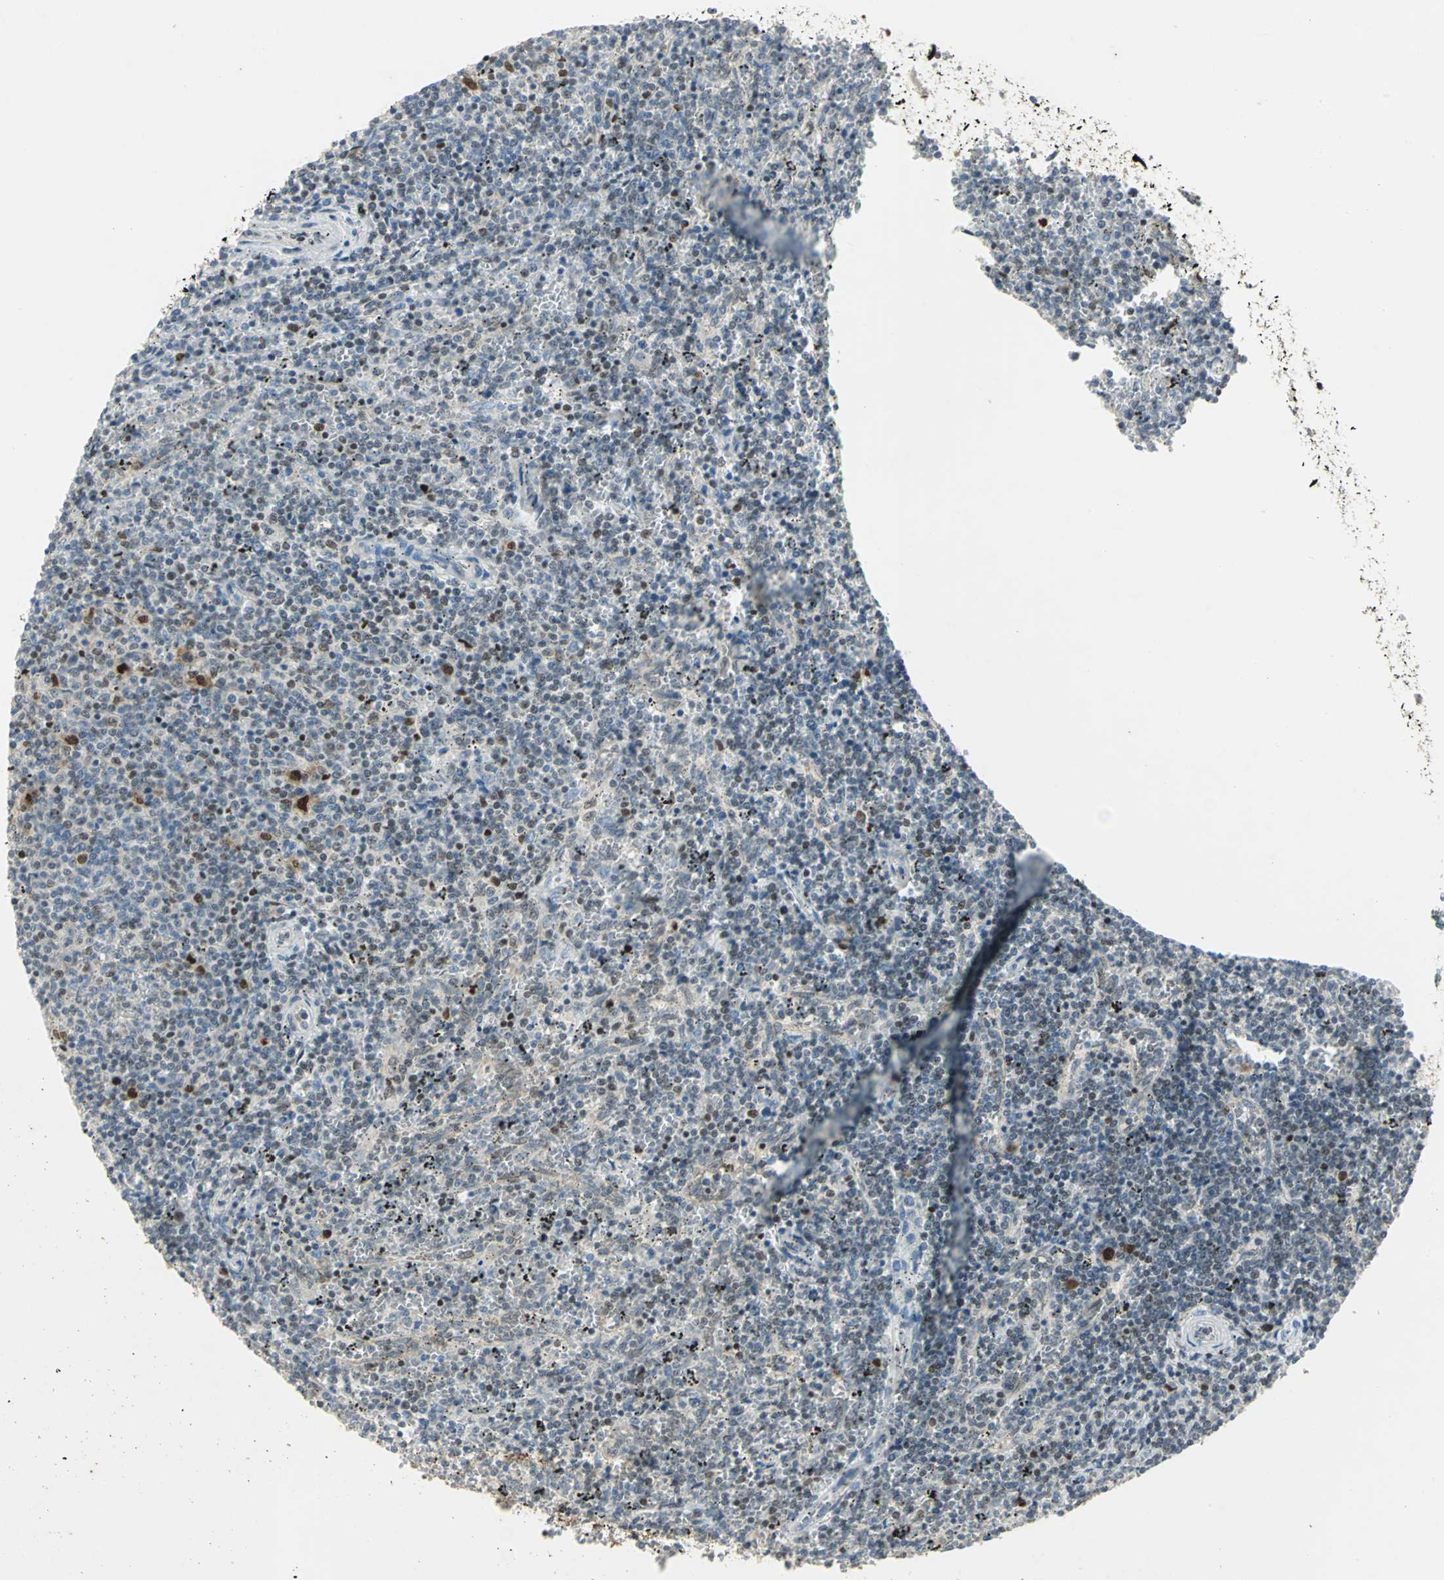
{"staining": {"intensity": "strong", "quantity": "<25%", "location": "nuclear"}, "tissue": "lymphoma", "cell_type": "Tumor cells", "image_type": "cancer", "snomed": [{"axis": "morphology", "description": "Malignant lymphoma, non-Hodgkin's type, Low grade"}, {"axis": "topography", "description": "Spleen"}], "caption": "Low-grade malignant lymphoma, non-Hodgkin's type stained with immunohistochemistry (IHC) exhibits strong nuclear expression in about <25% of tumor cells.", "gene": "AK6", "patient": {"sex": "female", "age": 50}}